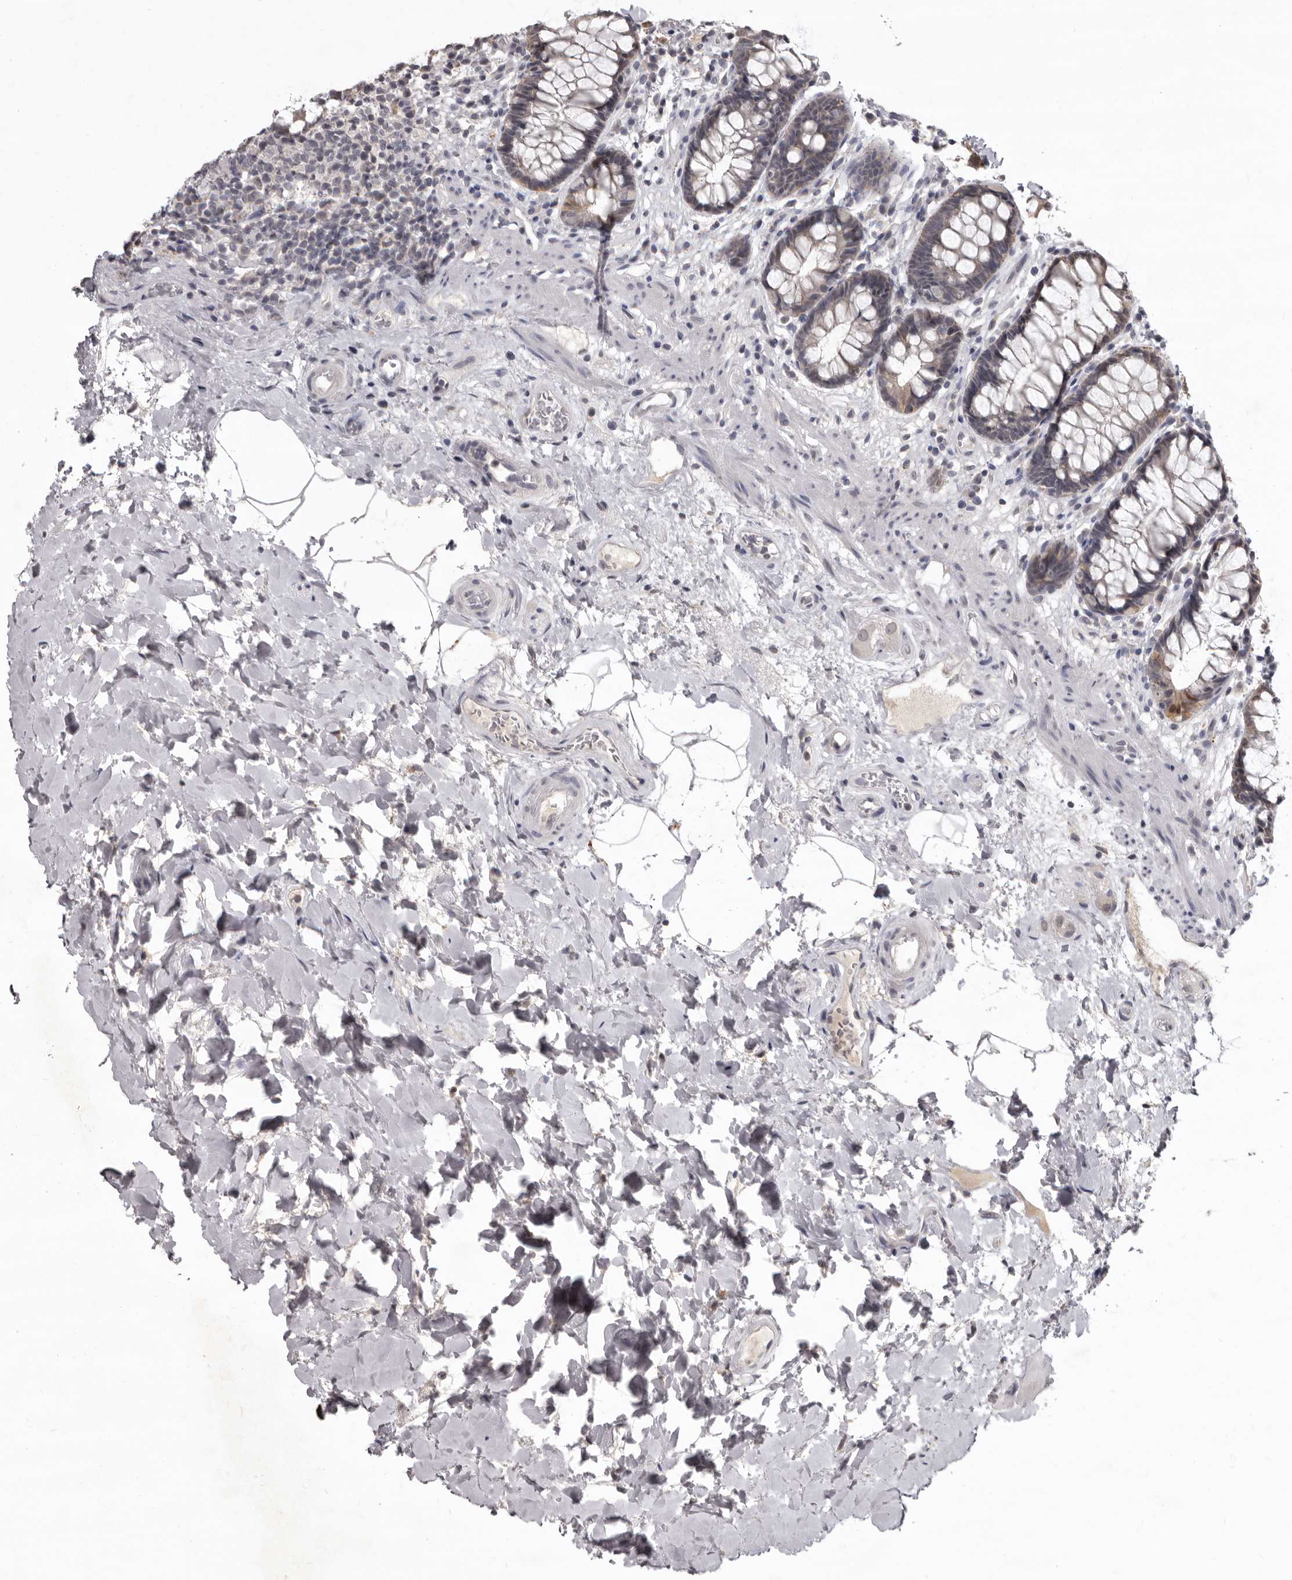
{"staining": {"intensity": "moderate", "quantity": "25%-75%", "location": "cytoplasmic/membranous"}, "tissue": "rectum", "cell_type": "Glandular cells", "image_type": "normal", "snomed": [{"axis": "morphology", "description": "Normal tissue, NOS"}, {"axis": "topography", "description": "Rectum"}], "caption": "IHC staining of unremarkable rectum, which demonstrates medium levels of moderate cytoplasmic/membranous positivity in about 25%-75% of glandular cells indicating moderate cytoplasmic/membranous protein positivity. The staining was performed using DAB (brown) for protein detection and nuclei were counterstained in hematoxylin (blue).", "gene": "SULT1E1", "patient": {"sex": "male", "age": 64}}